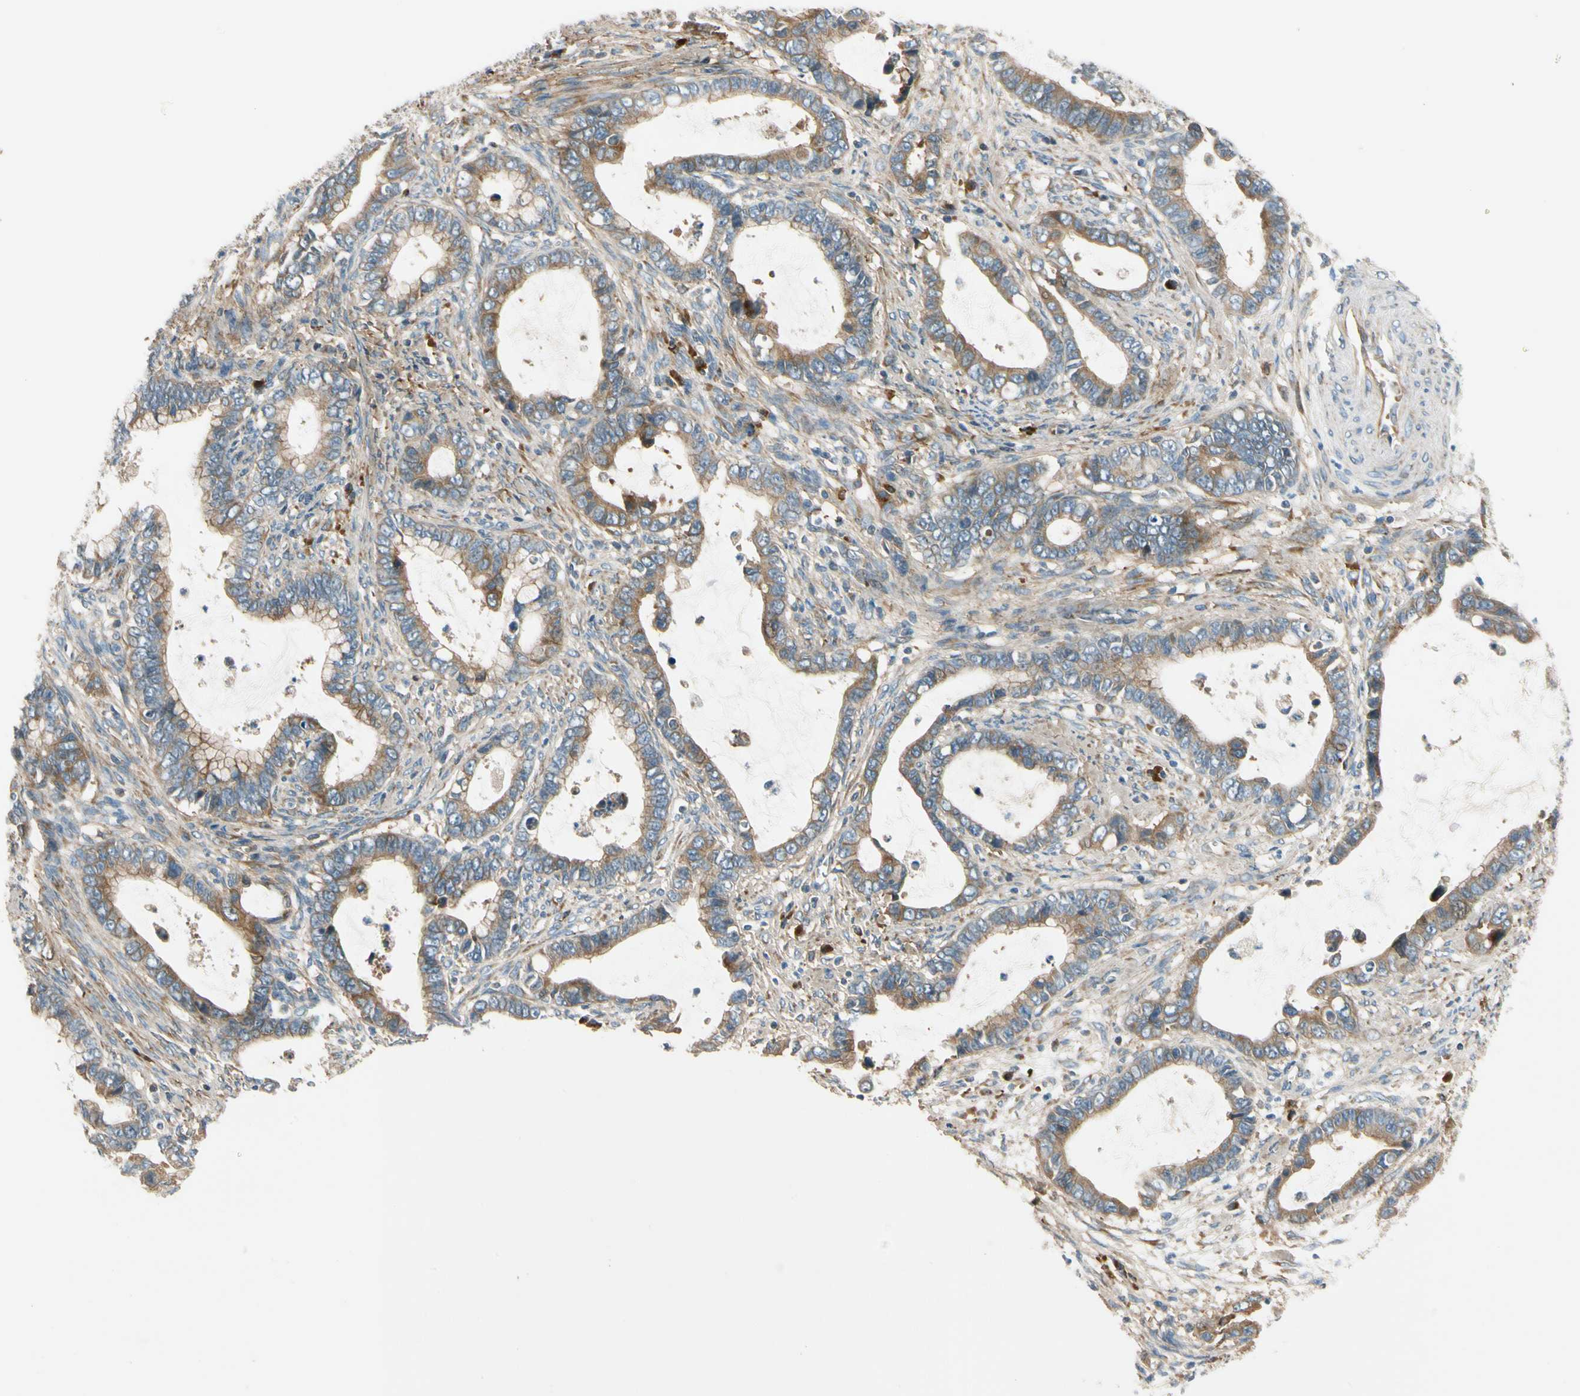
{"staining": {"intensity": "moderate", "quantity": ">75%", "location": "cytoplasmic/membranous"}, "tissue": "cervical cancer", "cell_type": "Tumor cells", "image_type": "cancer", "snomed": [{"axis": "morphology", "description": "Adenocarcinoma, NOS"}, {"axis": "topography", "description": "Cervix"}], "caption": "IHC micrograph of neoplastic tissue: cervical adenocarcinoma stained using immunohistochemistry shows medium levels of moderate protein expression localized specifically in the cytoplasmic/membranous of tumor cells, appearing as a cytoplasmic/membranous brown color.", "gene": "MST1R", "patient": {"sex": "female", "age": 44}}